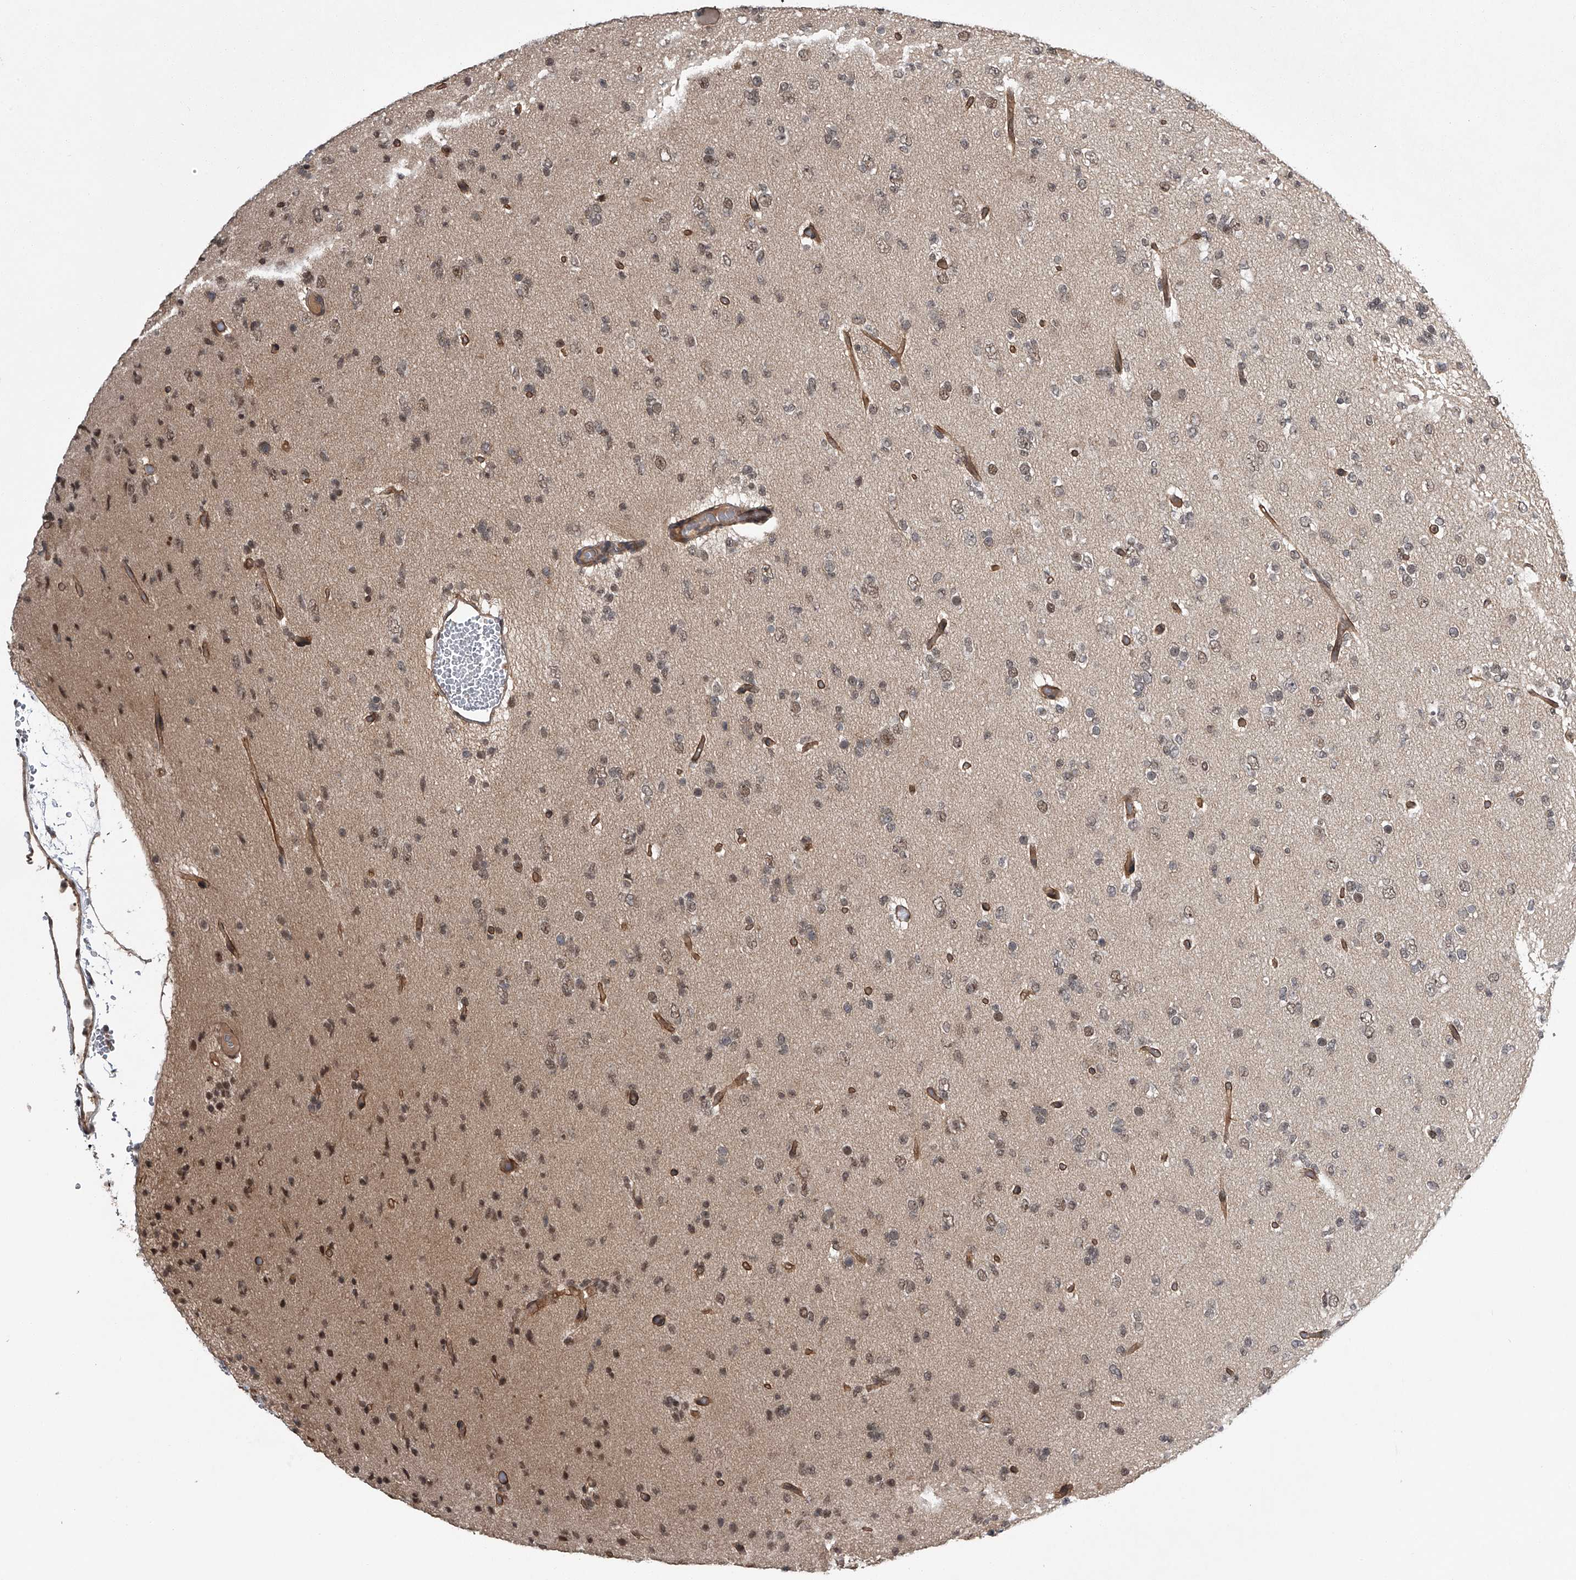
{"staining": {"intensity": "weak", "quantity": "<25%", "location": "nuclear"}, "tissue": "glioma", "cell_type": "Tumor cells", "image_type": "cancer", "snomed": [{"axis": "morphology", "description": "Glioma, malignant, Low grade"}, {"axis": "topography", "description": "Brain"}], "caption": "Immunohistochemistry (IHC) photomicrograph of neoplastic tissue: human low-grade glioma (malignant) stained with DAB shows no significant protein expression in tumor cells.", "gene": "SLC12A8", "patient": {"sex": "female", "age": 22}}